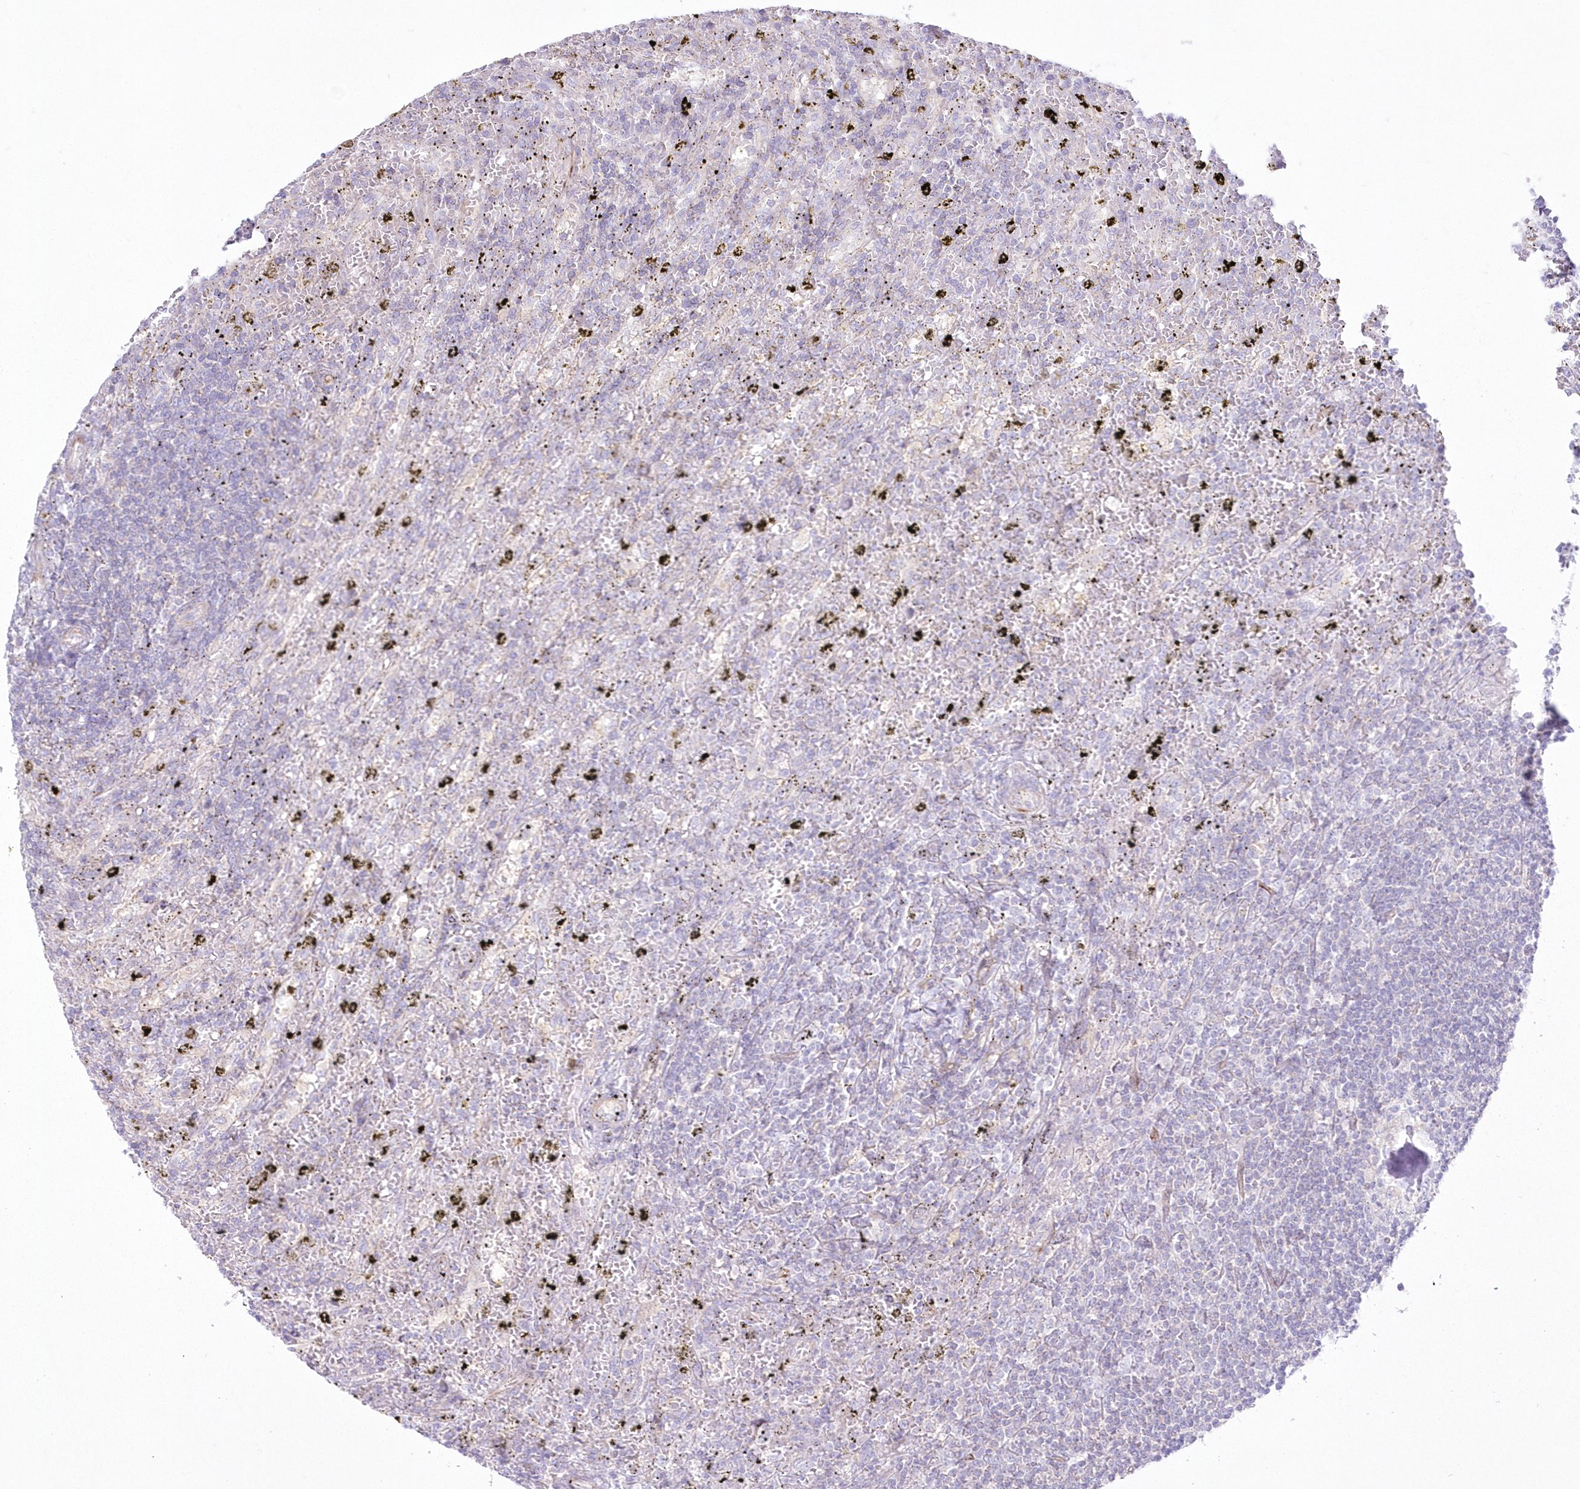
{"staining": {"intensity": "negative", "quantity": "none", "location": "none"}, "tissue": "lymphoma", "cell_type": "Tumor cells", "image_type": "cancer", "snomed": [{"axis": "morphology", "description": "Malignant lymphoma, non-Hodgkin's type, Low grade"}, {"axis": "topography", "description": "Spleen"}], "caption": "DAB immunohistochemical staining of lymphoma exhibits no significant positivity in tumor cells. (DAB immunohistochemistry visualized using brightfield microscopy, high magnification).", "gene": "ZNF843", "patient": {"sex": "male", "age": 76}}